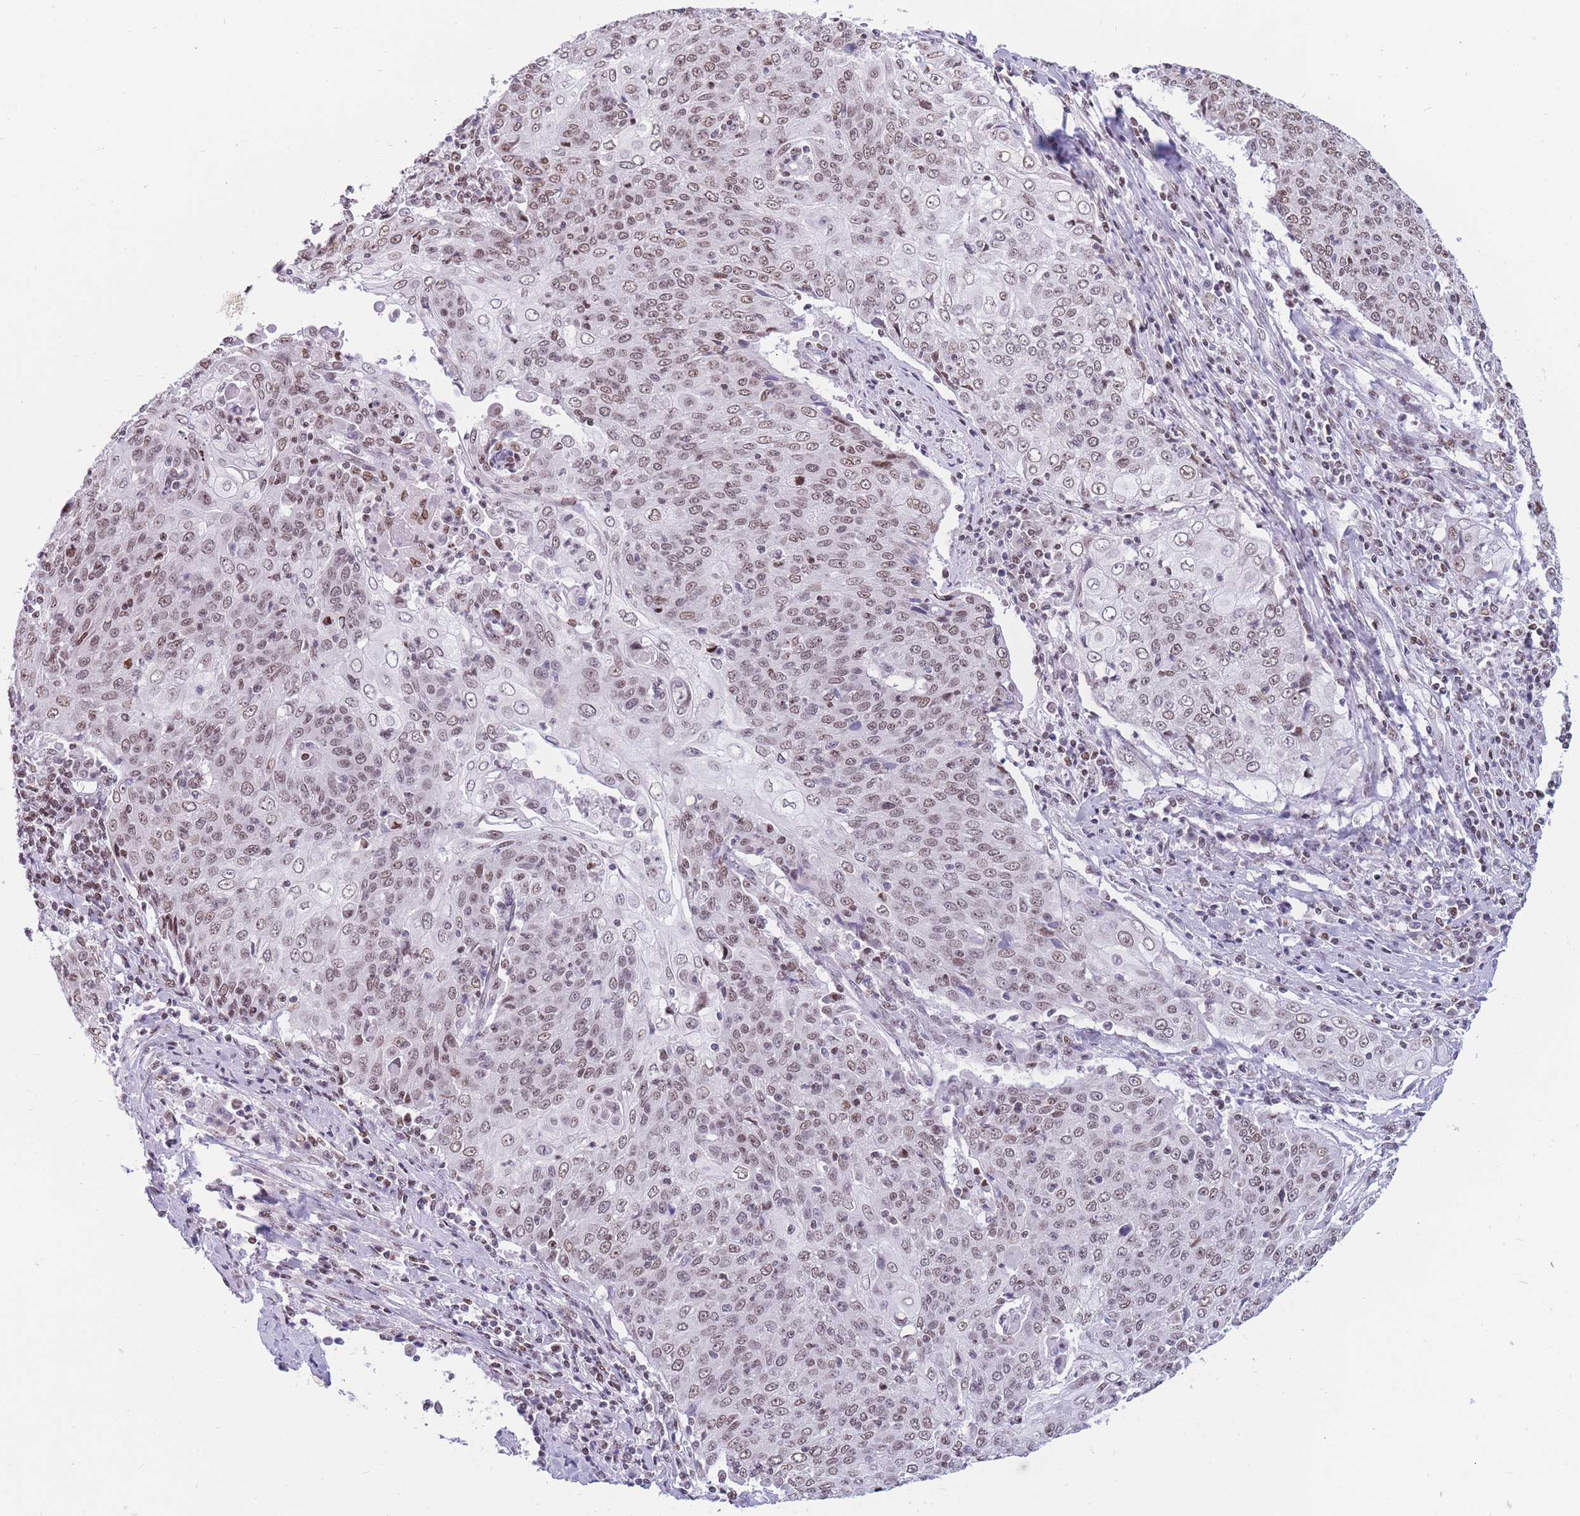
{"staining": {"intensity": "weak", "quantity": ">75%", "location": "nuclear"}, "tissue": "cervical cancer", "cell_type": "Tumor cells", "image_type": "cancer", "snomed": [{"axis": "morphology", "description": "Squamous cell carcinoma, NOS"}, {"axis": "topography", "description": "Cervix"}], "caption": "Immunohistochemistry (DAB (3,3'-diaminobenzidine)) staining of cervical cancer (squamous cell carcinoma) exhibits weak nuclear protein expression in about >75% of tumor cells.", "gene": "HMGN1", "patient": {"sex": "female", "age": 48}}